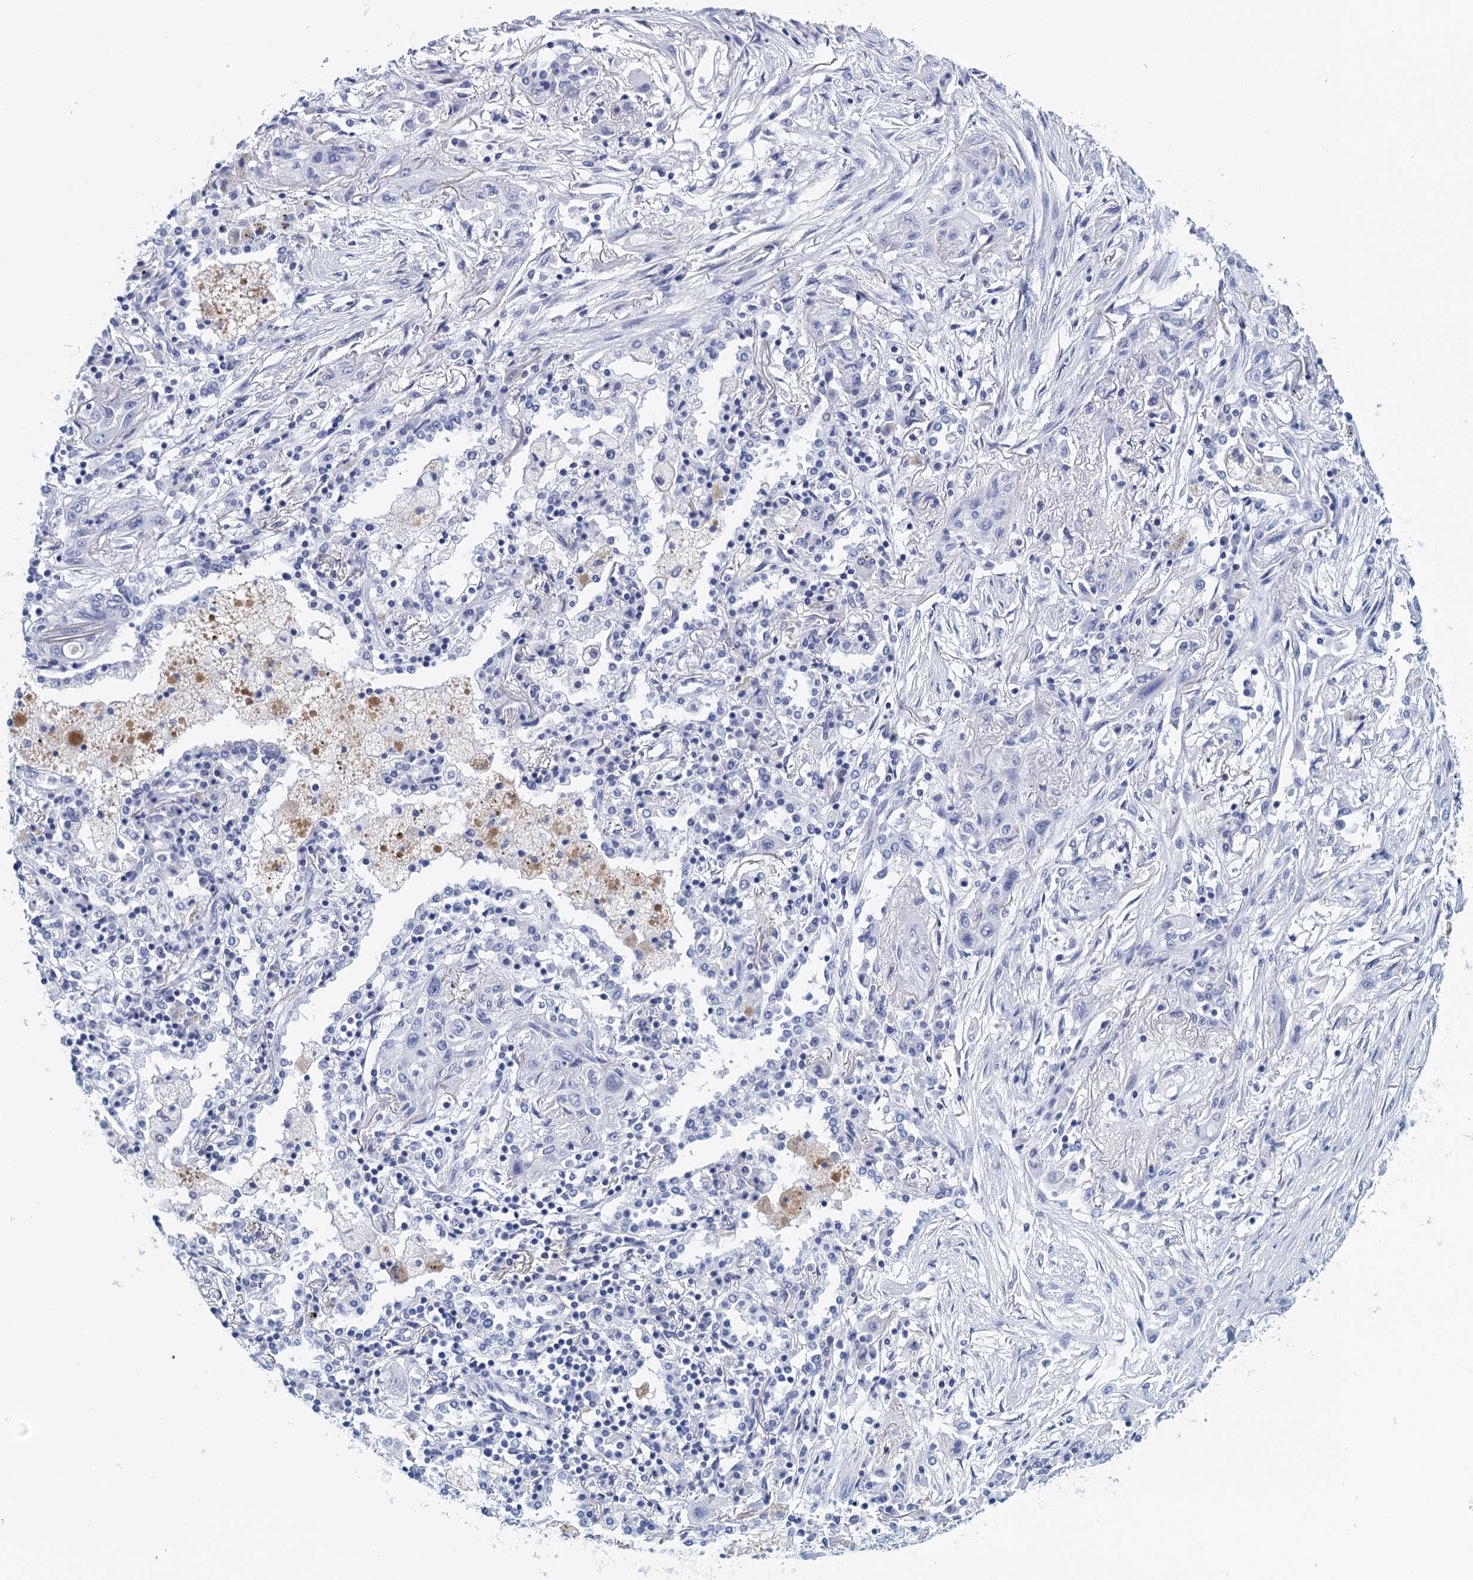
{"staining": {"intensity": "negative", "quantity": "none", "location": "none"}, "tissue": "lung cancer", "cell_type": "Tumor cells", "image_type": "cancer", "snomed": [{"axis": "morphology", "description": "Squamous cell carcinoma, NOS"}, {"axis": "topography", "description": "Lung"}], "caption": "The IHC image has no significant positivity in tumor cells of squamous cell carcinoma (lung) tissue. Nuclei are stained in blue.", "gene": "CYP51A1", "patient": {"sex": "female", "age": 47}}